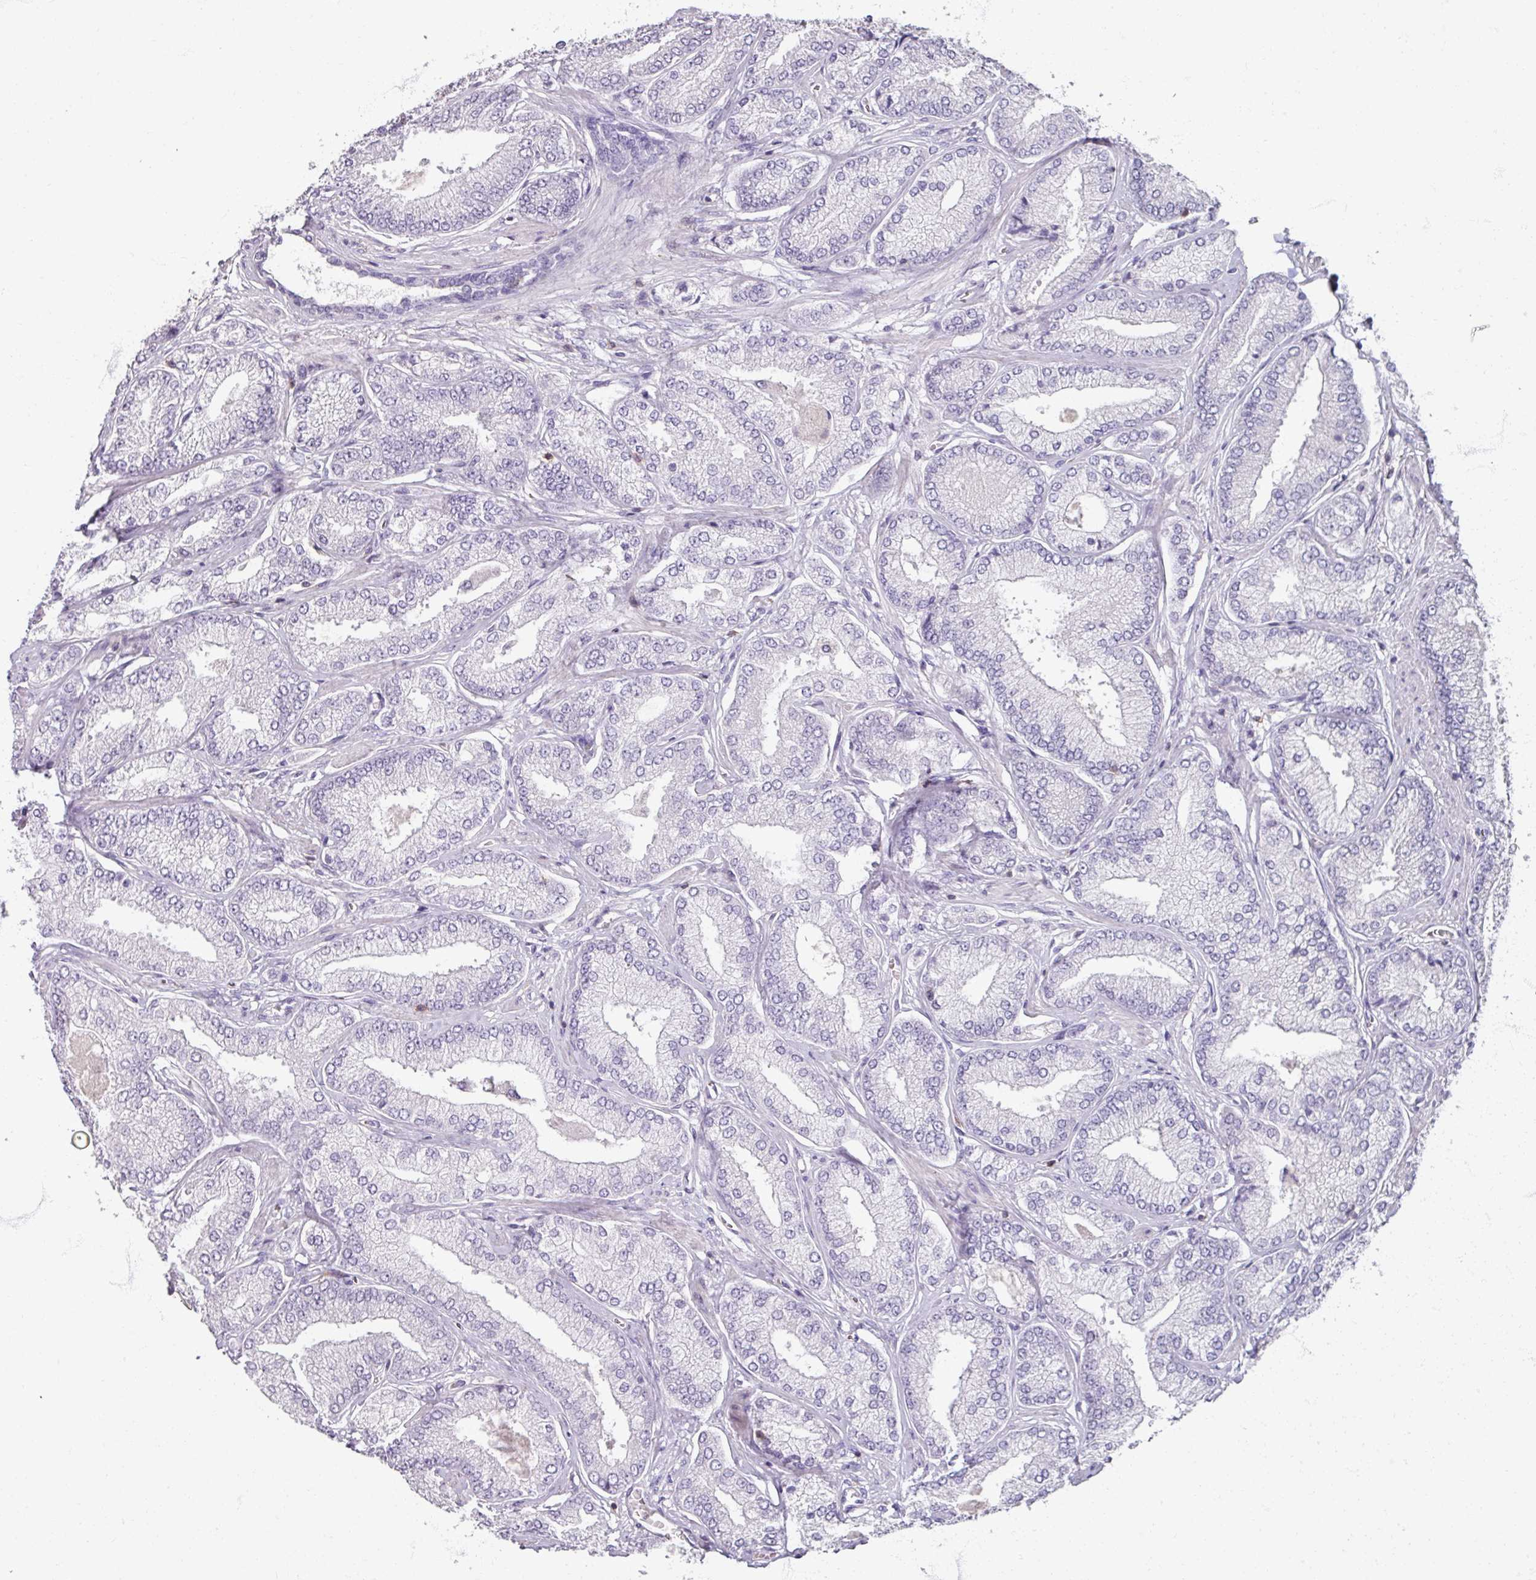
{"staining": {"intensity": "negative", "quantity": "none", "location": "none"}, "tissue": "prostate cancer", "cell_type": "Tumor cells", "image_type": "cancer", "snomed": [{"axis": "morphology", "description": "Adenocarcinoma, High grade"}, {"axis": "topography", "description": "Prostate"}], "caption": "This is a photomicrograph of immunohistochemistry (IHC) staining of prostate cancer (high-grade adenocarcinoma), which shows no expression in tumor cells.", "gene": "PTPRC", "patient": {"sex": "male", "age": 68}}